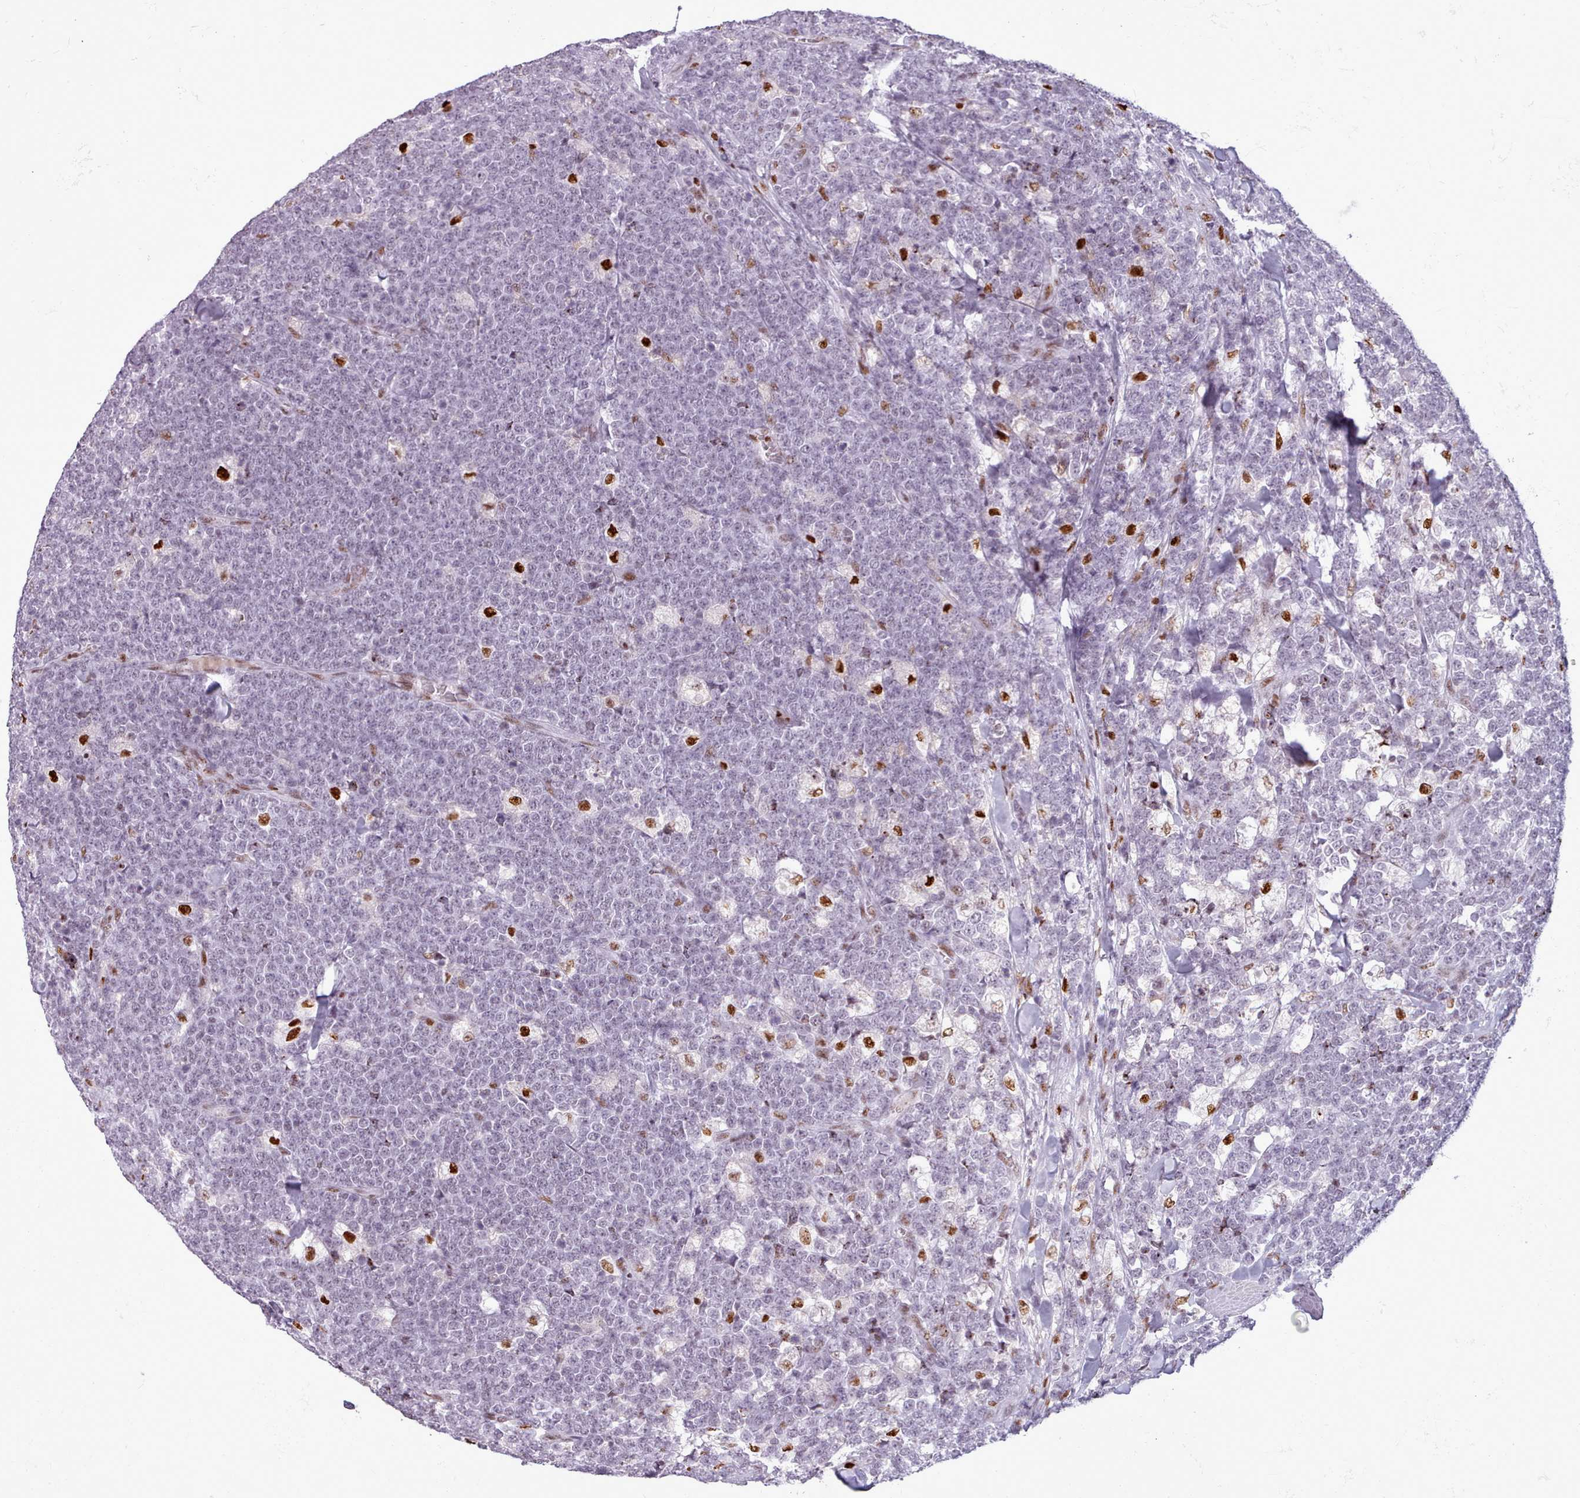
{"staining": {"intensity": "strong", "quantity": "<25%", "location": "nuclear"}, "tissue": "lymphoma", "cell_type": "Tumor cells", "image_type": "cancer", "snomed": [{"axis": "morphology", "description": "Malignant lymphoma, non-Hodgkin's type, High grade"}, {"axis": "topography", "description": "Small intestine"}, {"axis": "topography", "description": "Colon"}], "caption": "Malignant lymphoma, non-Hodgkin's type (high-grade) stained with a brown dye displays strong nuclear positive staining in about <25% of tumor cells.", "gene": "SRSF4", "patient": {"sex": "male", "age": 8}}